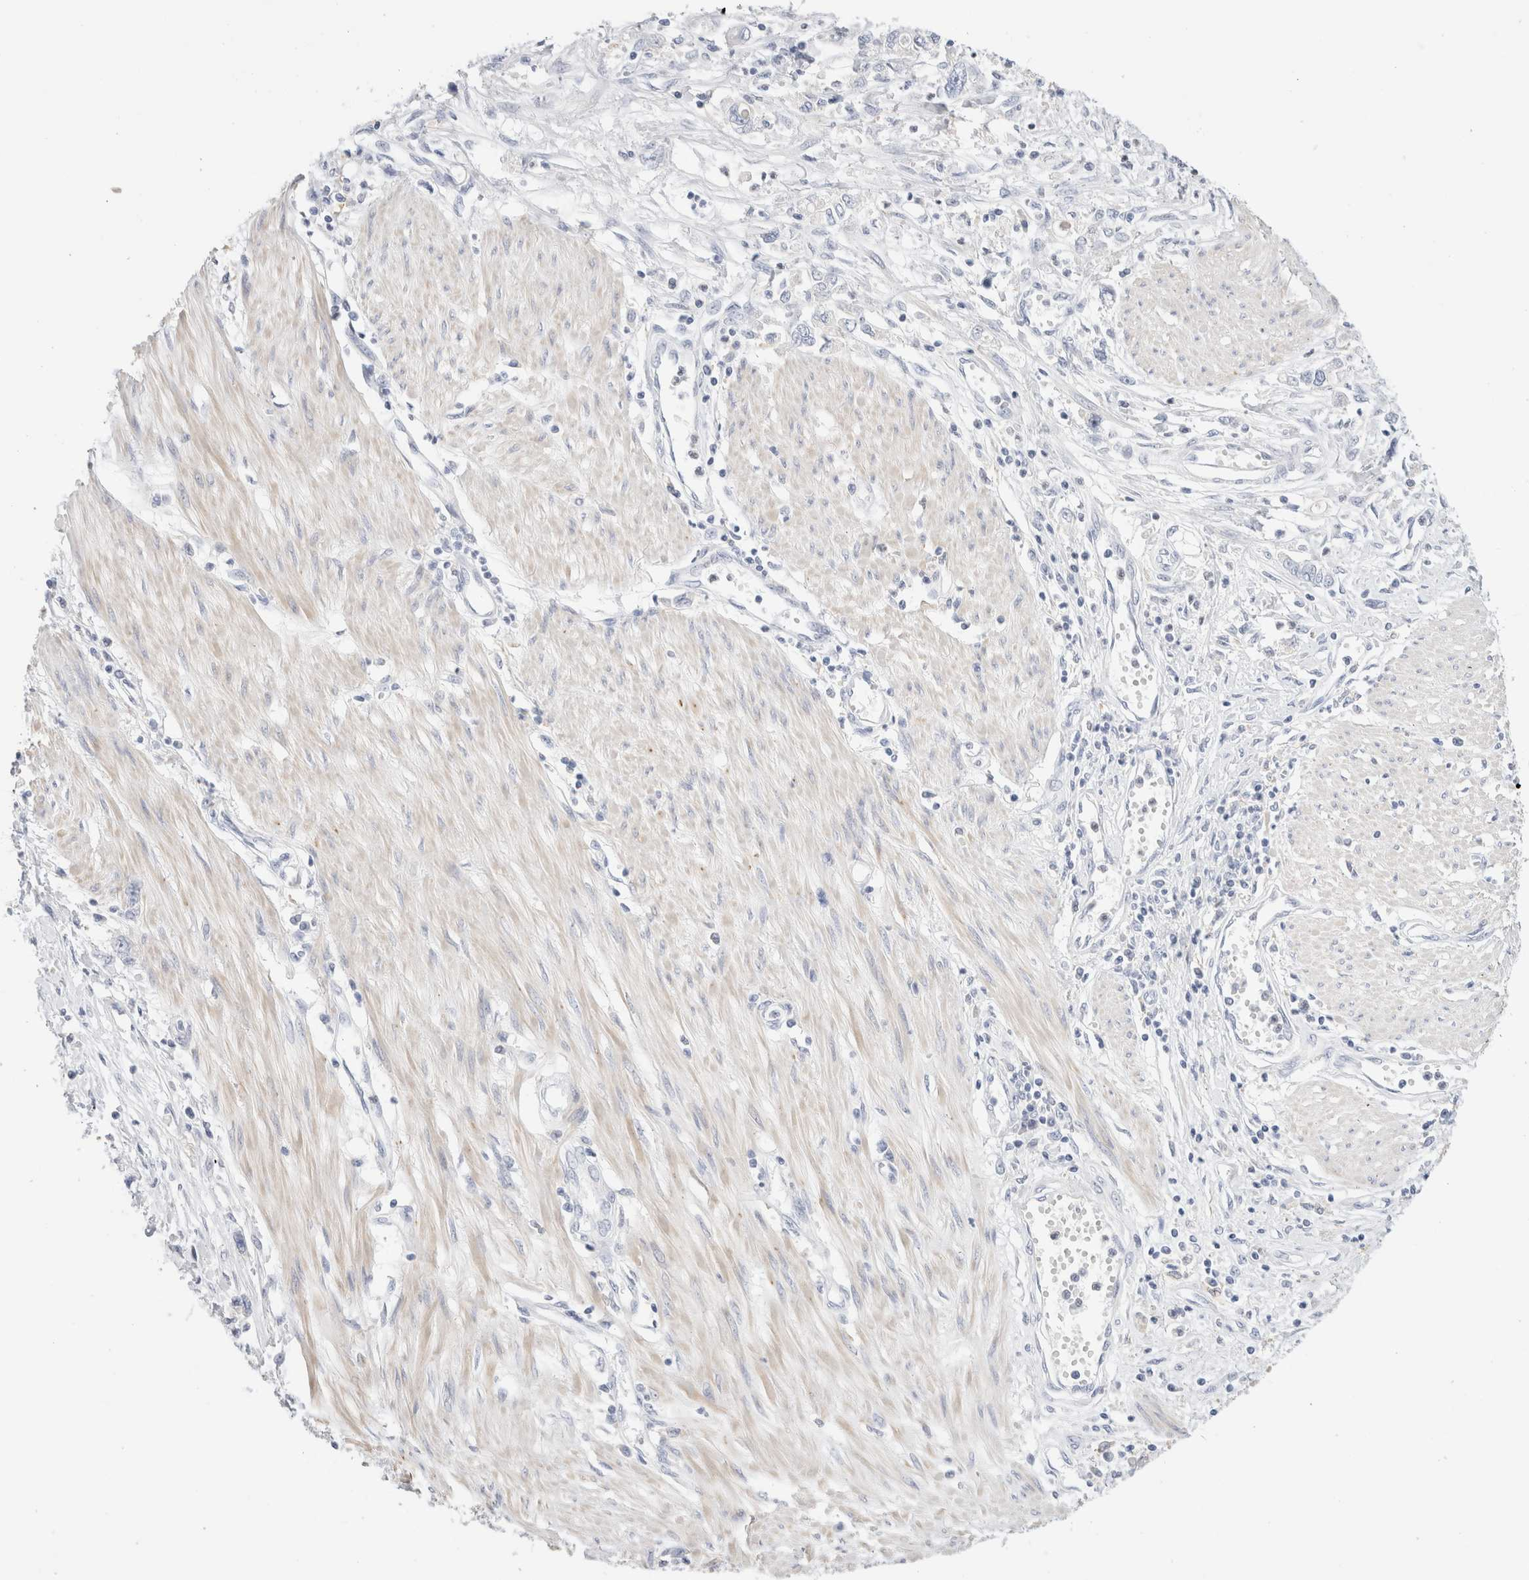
{"staining": {"intensity": "negative", "quantity": "none", "location": "none"}, "tissue": "stomach cancer", "cell_type": "Tumor cells", "image_type": "cancer", "snomed": [{"axis": "morphology", "description": "Adenocarcinoma, NOS"}, {"axis": "topography", "description": "Stomach"}], "caption": "There is no significant staining in tumor cells of adenocarcinoma (stomach). (Immunohistochemistry, brightfield microscopy, high magnification).", "gene": "ADAM30", "patient": {"sex": "female", "age": 76}}